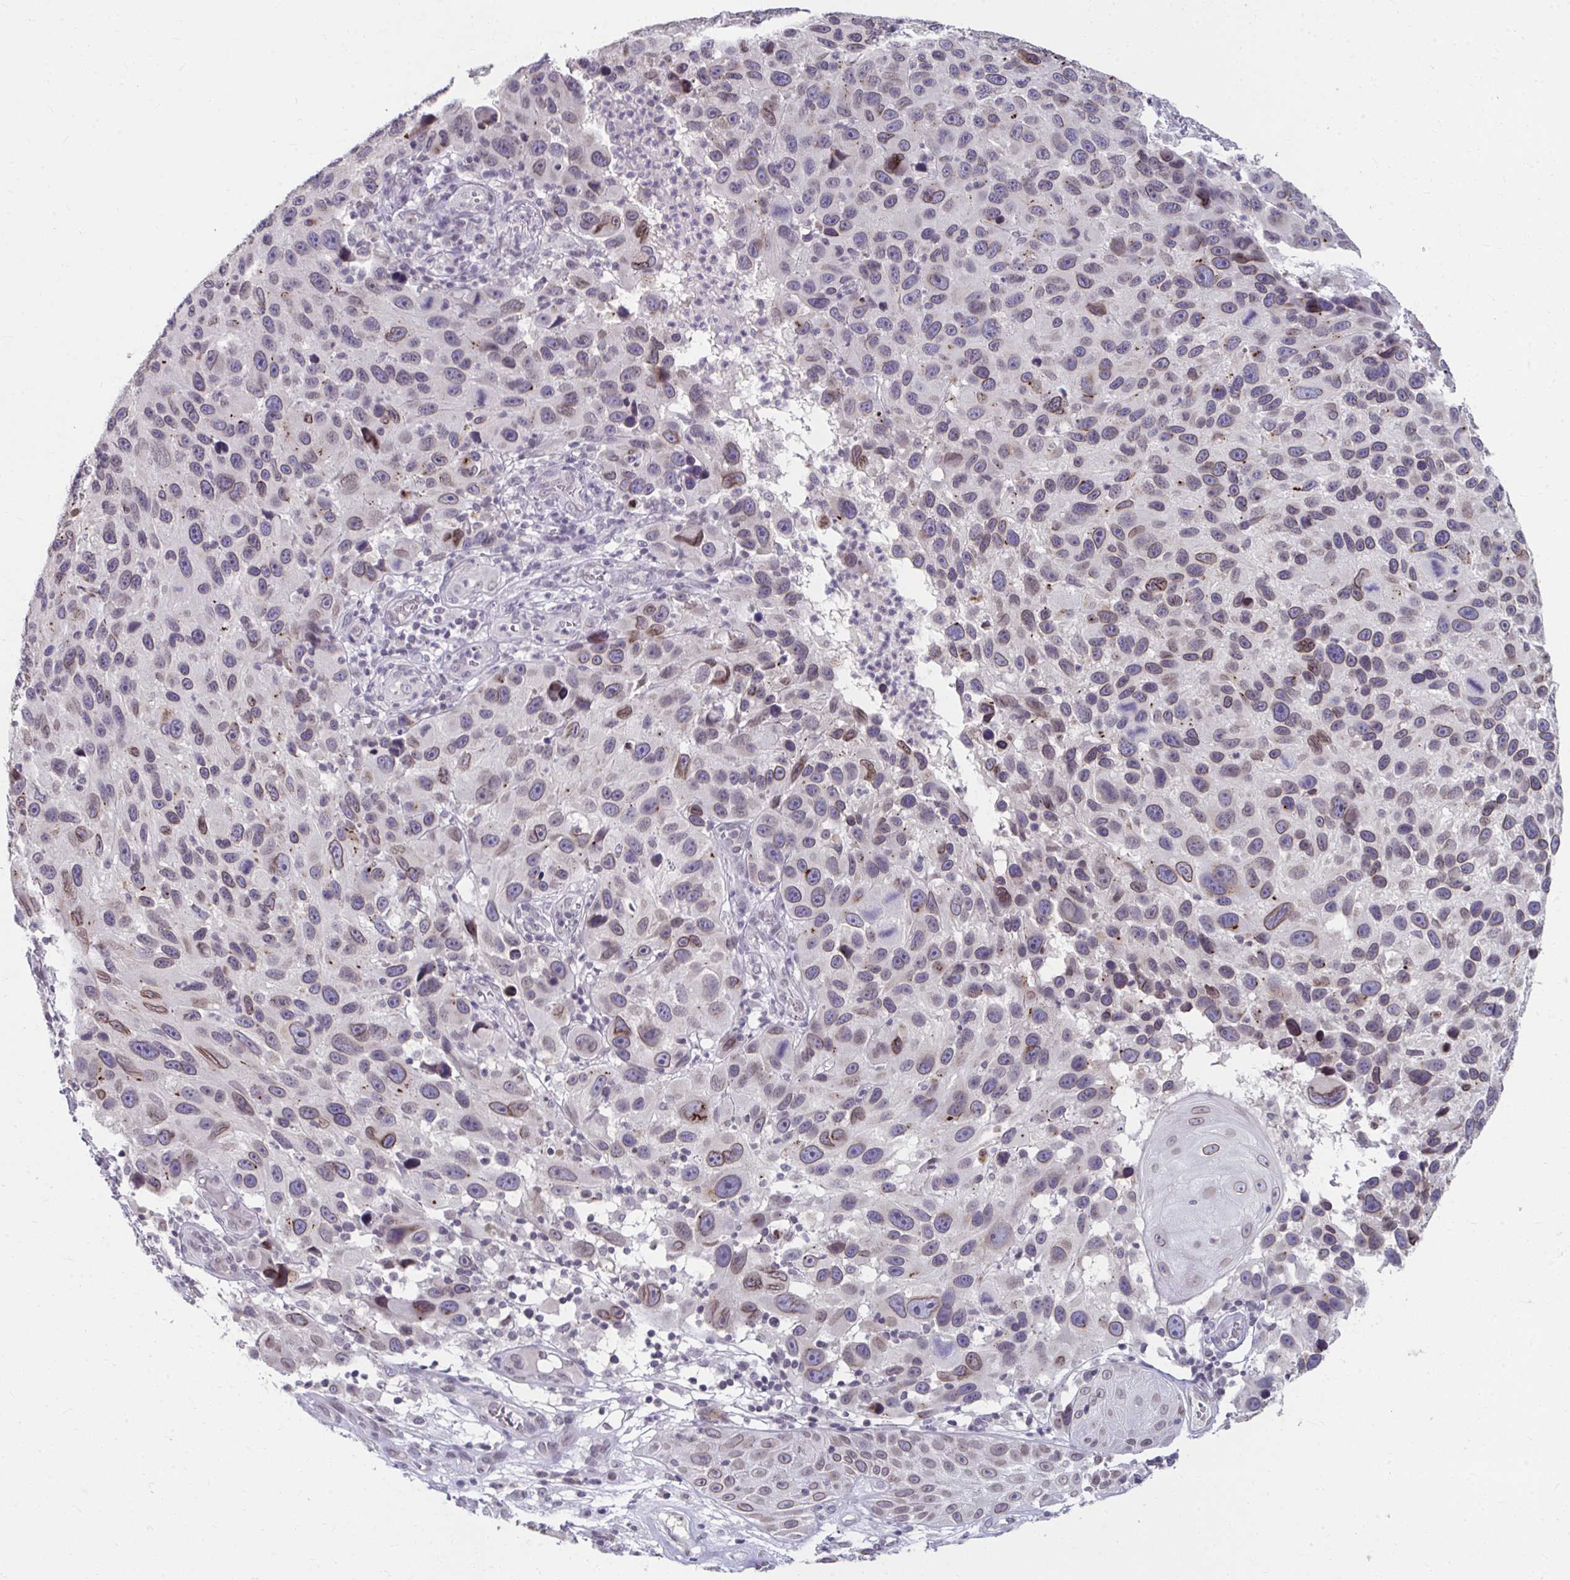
{"staining": {"intensity": "moderate", "quantity": "25%-75%", "location": "cytoplasmic/membranous,nuclear"}, "tissue": "melanoma", "cell_type": "Tumor cells", "image_type": "cancer", "snomed": [{"axis": "morphology", "description": "Malignant melanoma, NOS"}, {"axis": "topography", "description": "Skin"}], "caption": "Immunohistochemistry image of melanoma stained for a protein (brown), which exhibits medium levels of moderate cytoplasmic/membranous and nuclear expression in about 25%-75% of tumor cells.", "gene": "NUP133", "patient": {"sex": "male", "age": 53}}